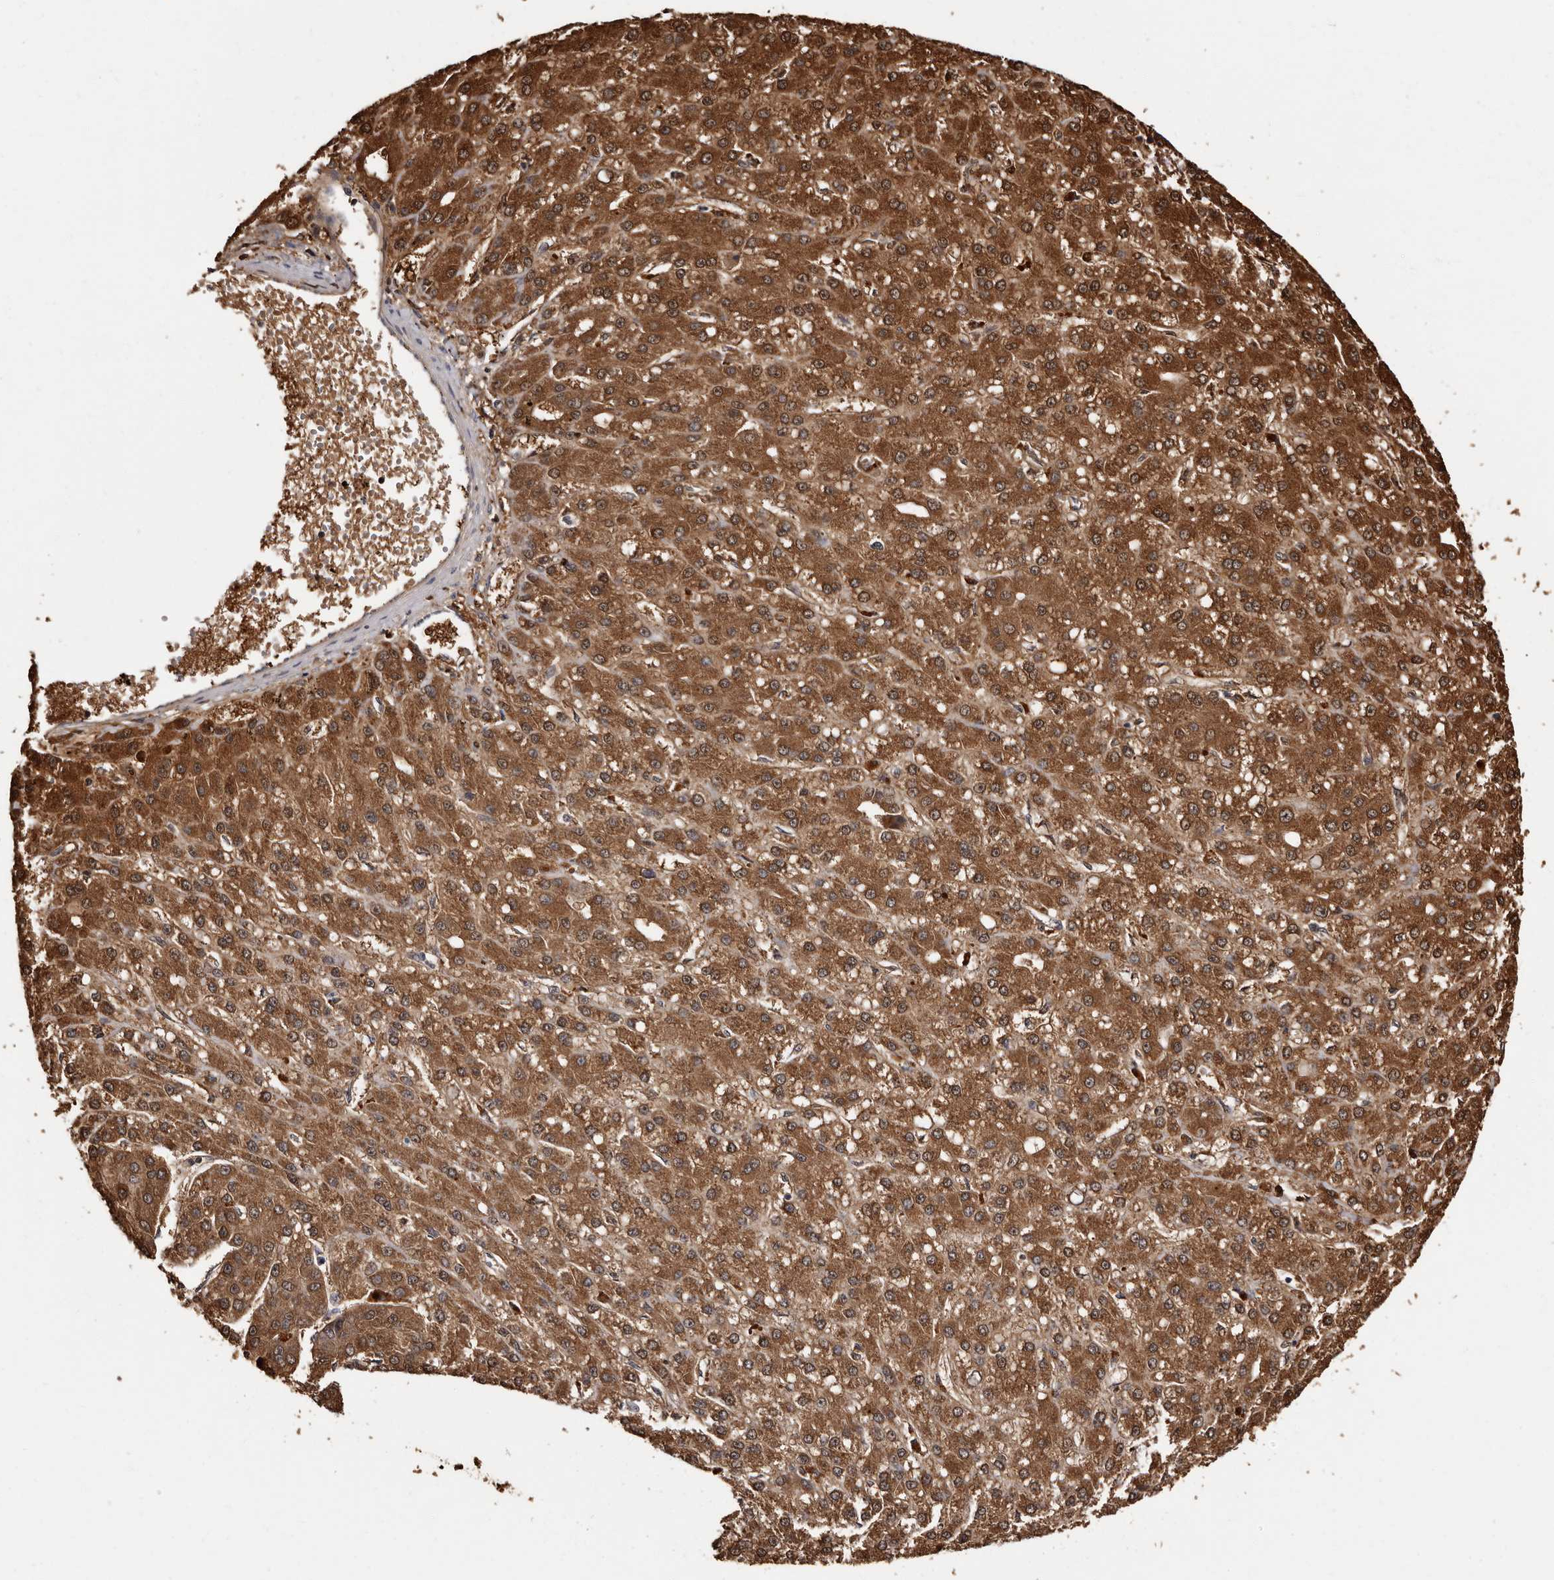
{"staining": {"intensity": "strong", "quantity": ">75%", "location": "cytoplasmic/membranous,nuclear"}, "tissue": "liver cancer", "cell_type": "Tumor cells", "image_type": "cancer", "snomed": [{"axis": "morphology", "description": "Carcinoma, Hepatocellular, NOS"}, {"axis": "topography", "description": "Liver"}], "caption": "The micrograph shows staining of liver hepatocellular carcinoma, revealing strong cytoplasmic/membranous and nuclear protein expression (brown color) within tumor cells.", "gene": "DNPH1", "patient": {"sex": "male", "age": 67}}